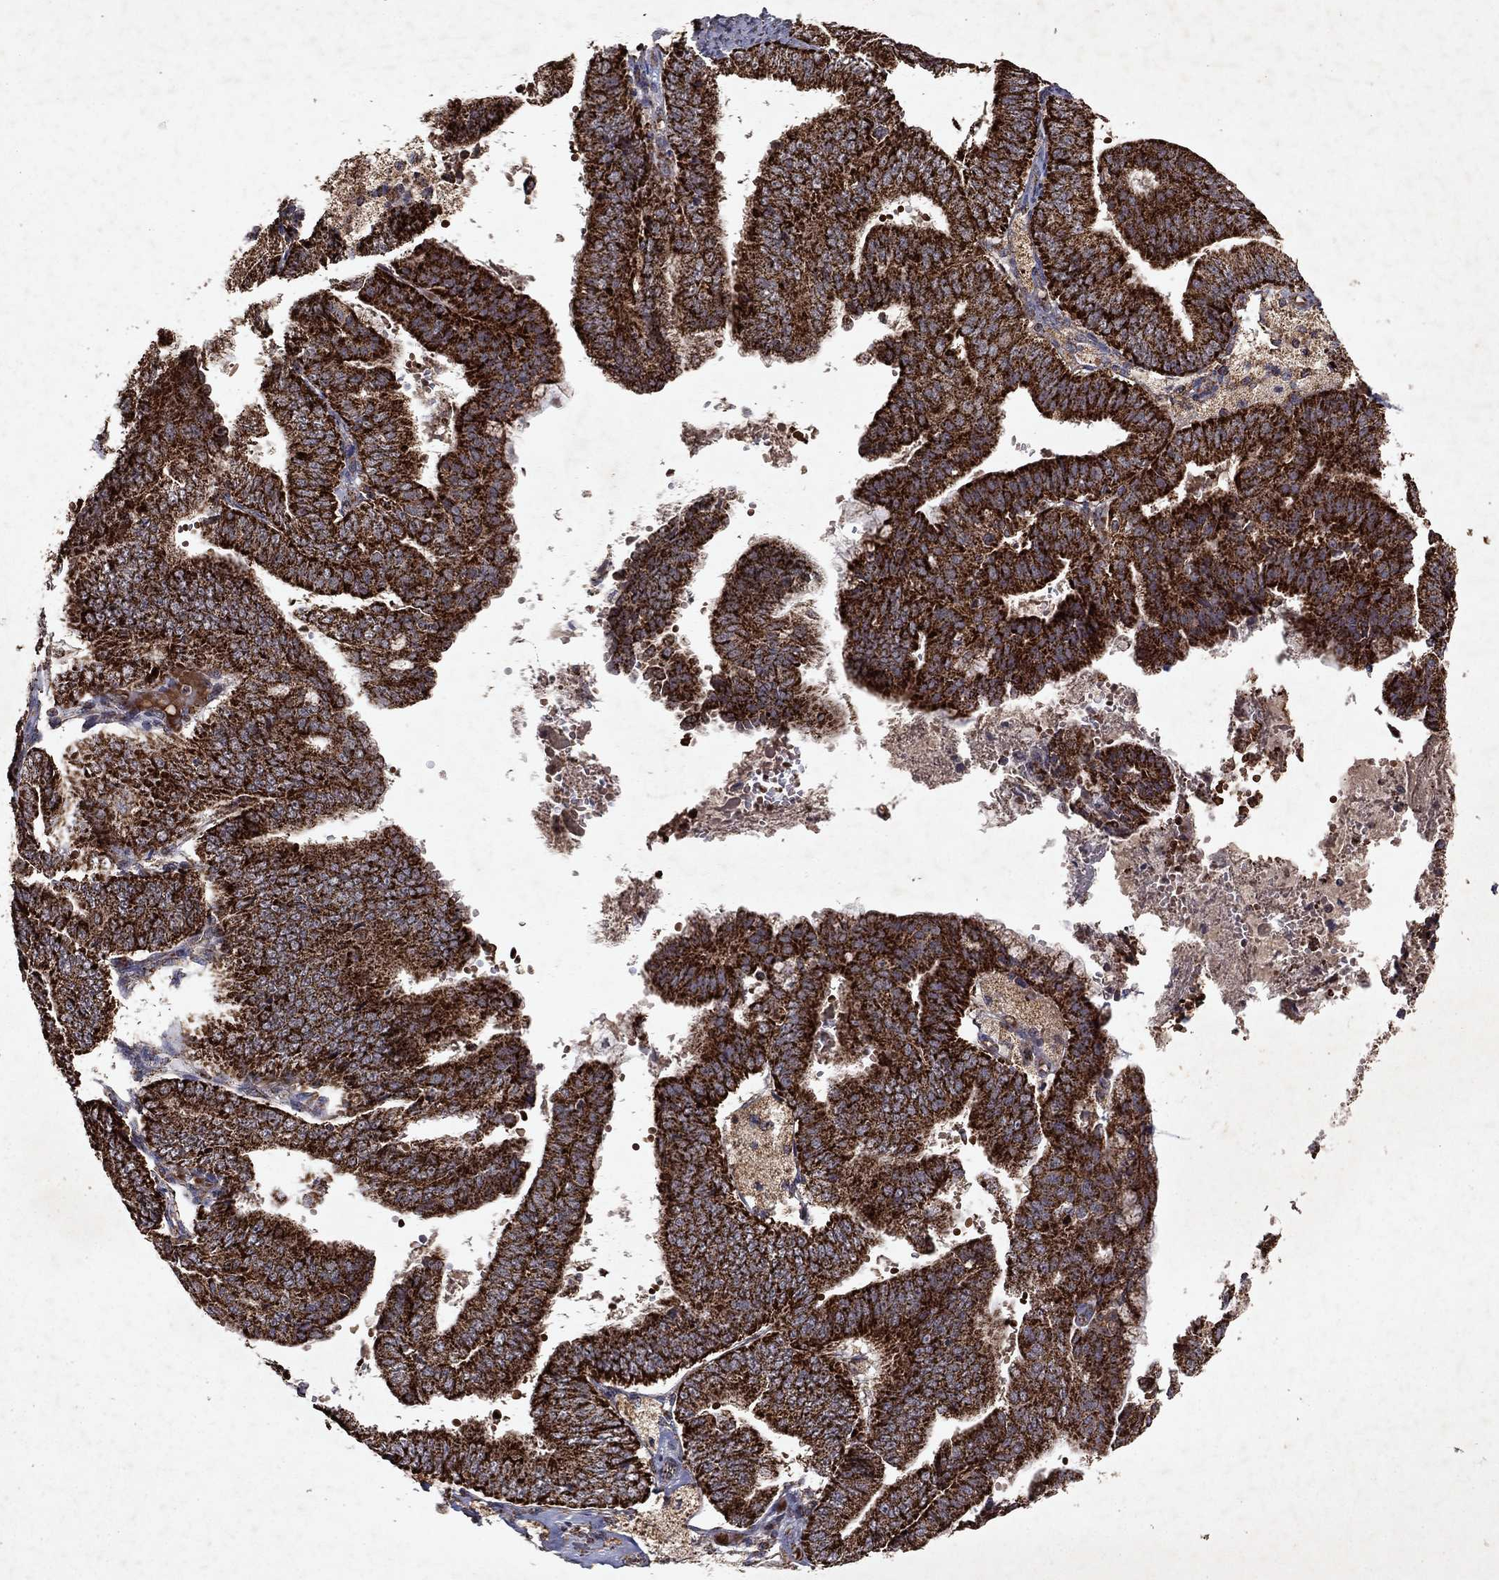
{"staining": {"intensity": "strong", "quantity": ">75%", "location": "cytoplasmic/membranous"}, "tissue": "endometrial cancer", "cell_type": "Tumor cells", "image_type": "cancer", "snomed": [{"axis": "morphology", "description": "Adenocarcinoma, NOS"}, {"axis": "topography", "description": "Endometrium"}], "caption": "Strong cytoplasmic/membranous positivity for a protein is seen in approximately >75% of tumor cells of endometrial adenocarcinoma using immunohistochemistry (IHC).", "gene": "PYROXD2", "patient": {"sex": "female", "age": 63}}